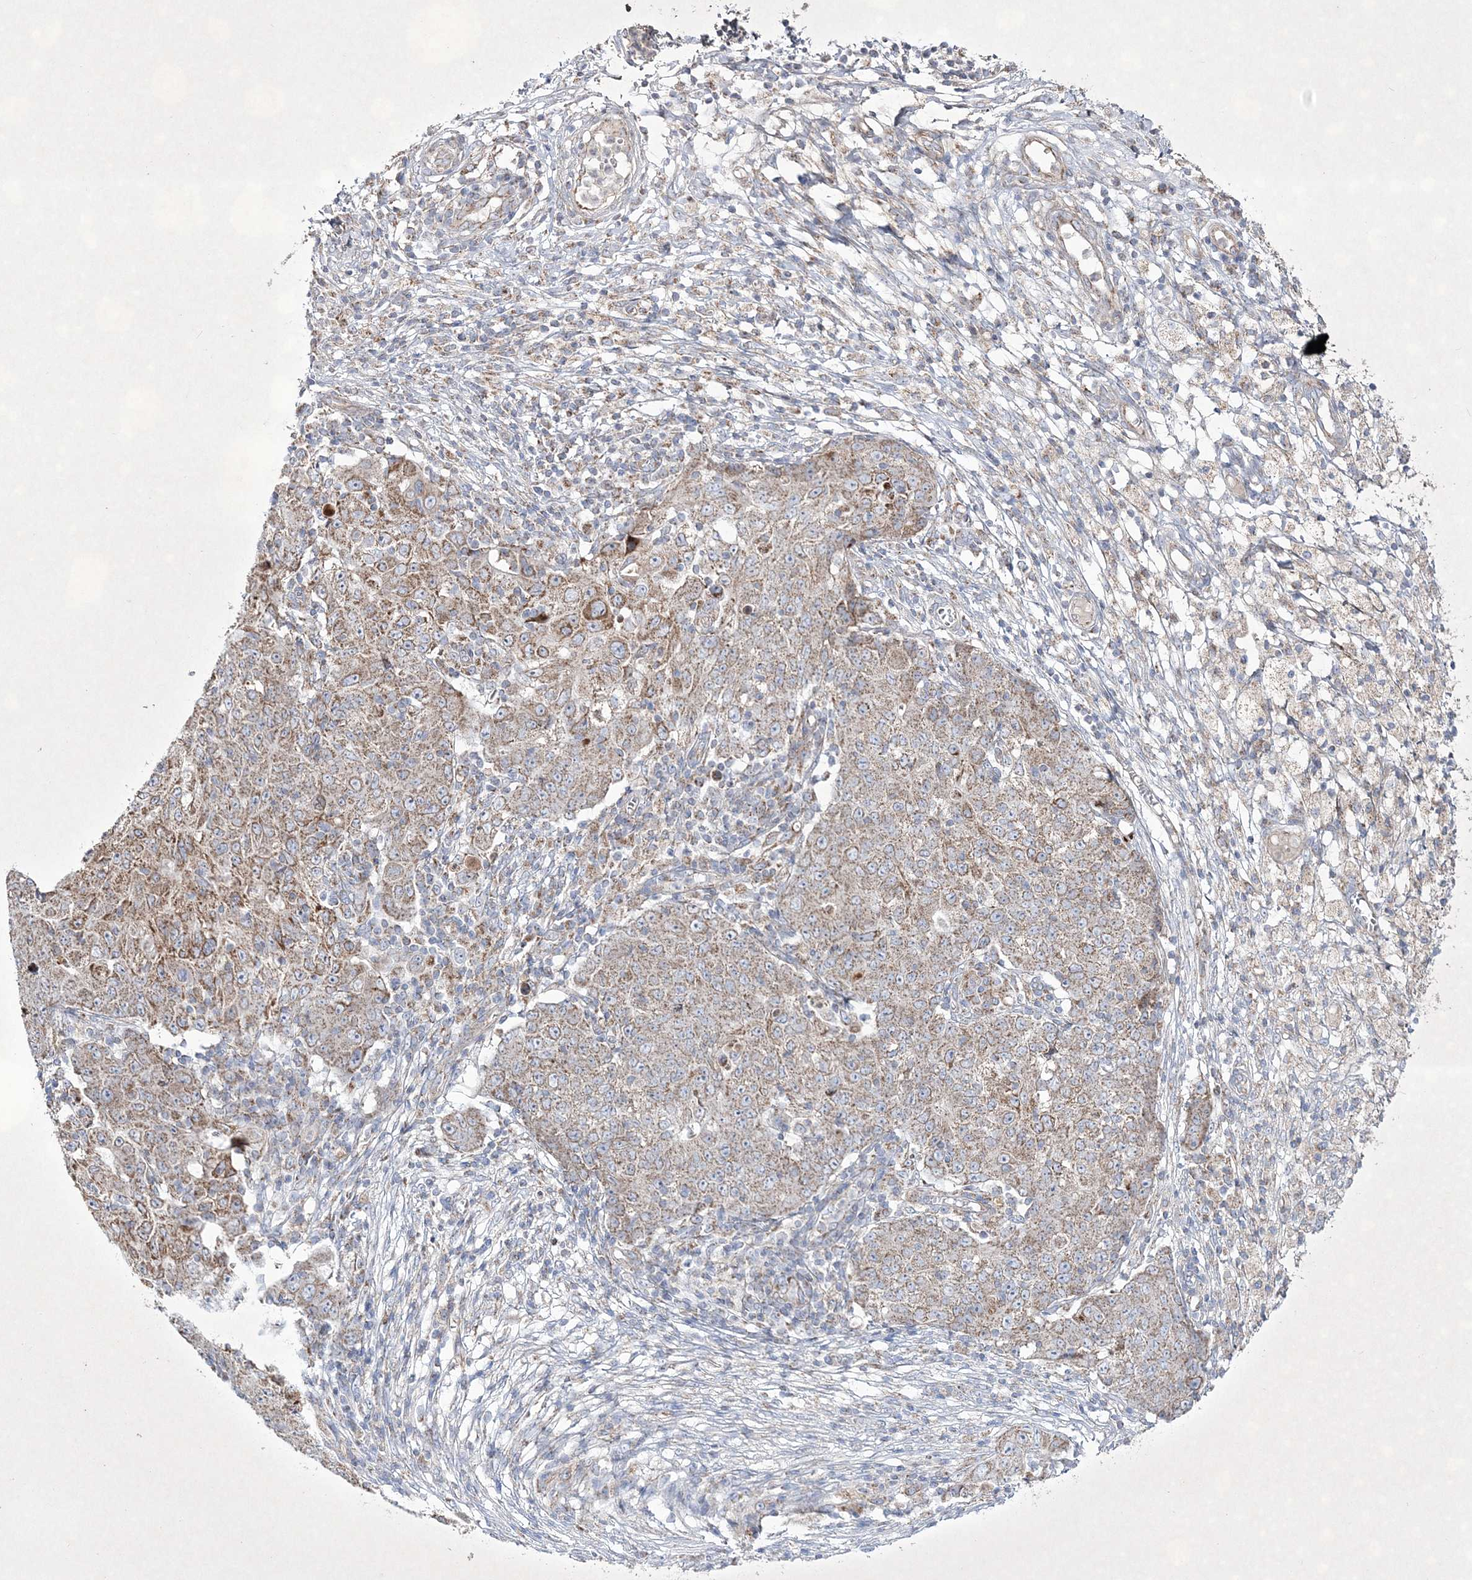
{"staining": {"intensity": "weak", "quantity": ">75%", "location": "cytoplasmic/membranous"}, "tissue": "ovarian cancer", "cell_type": "Tumor cells", "image_type": "cancer", "snomed": [{"axis": "morphology", "description": "Carcinoma, endometroid"}, {"axis": "topography", "description": "Ovary"}], "caption": "The micrograph reveals staining of endometroid carcinoma (ovarian), revealing weak cytoplasmic/membranous protein expression (brown color) within tumor cells. (Brightfield microscopy of DAB IHC at high magnification).", "gene": "RICTOR", "patient": {"sex": "female", "age": 42}}